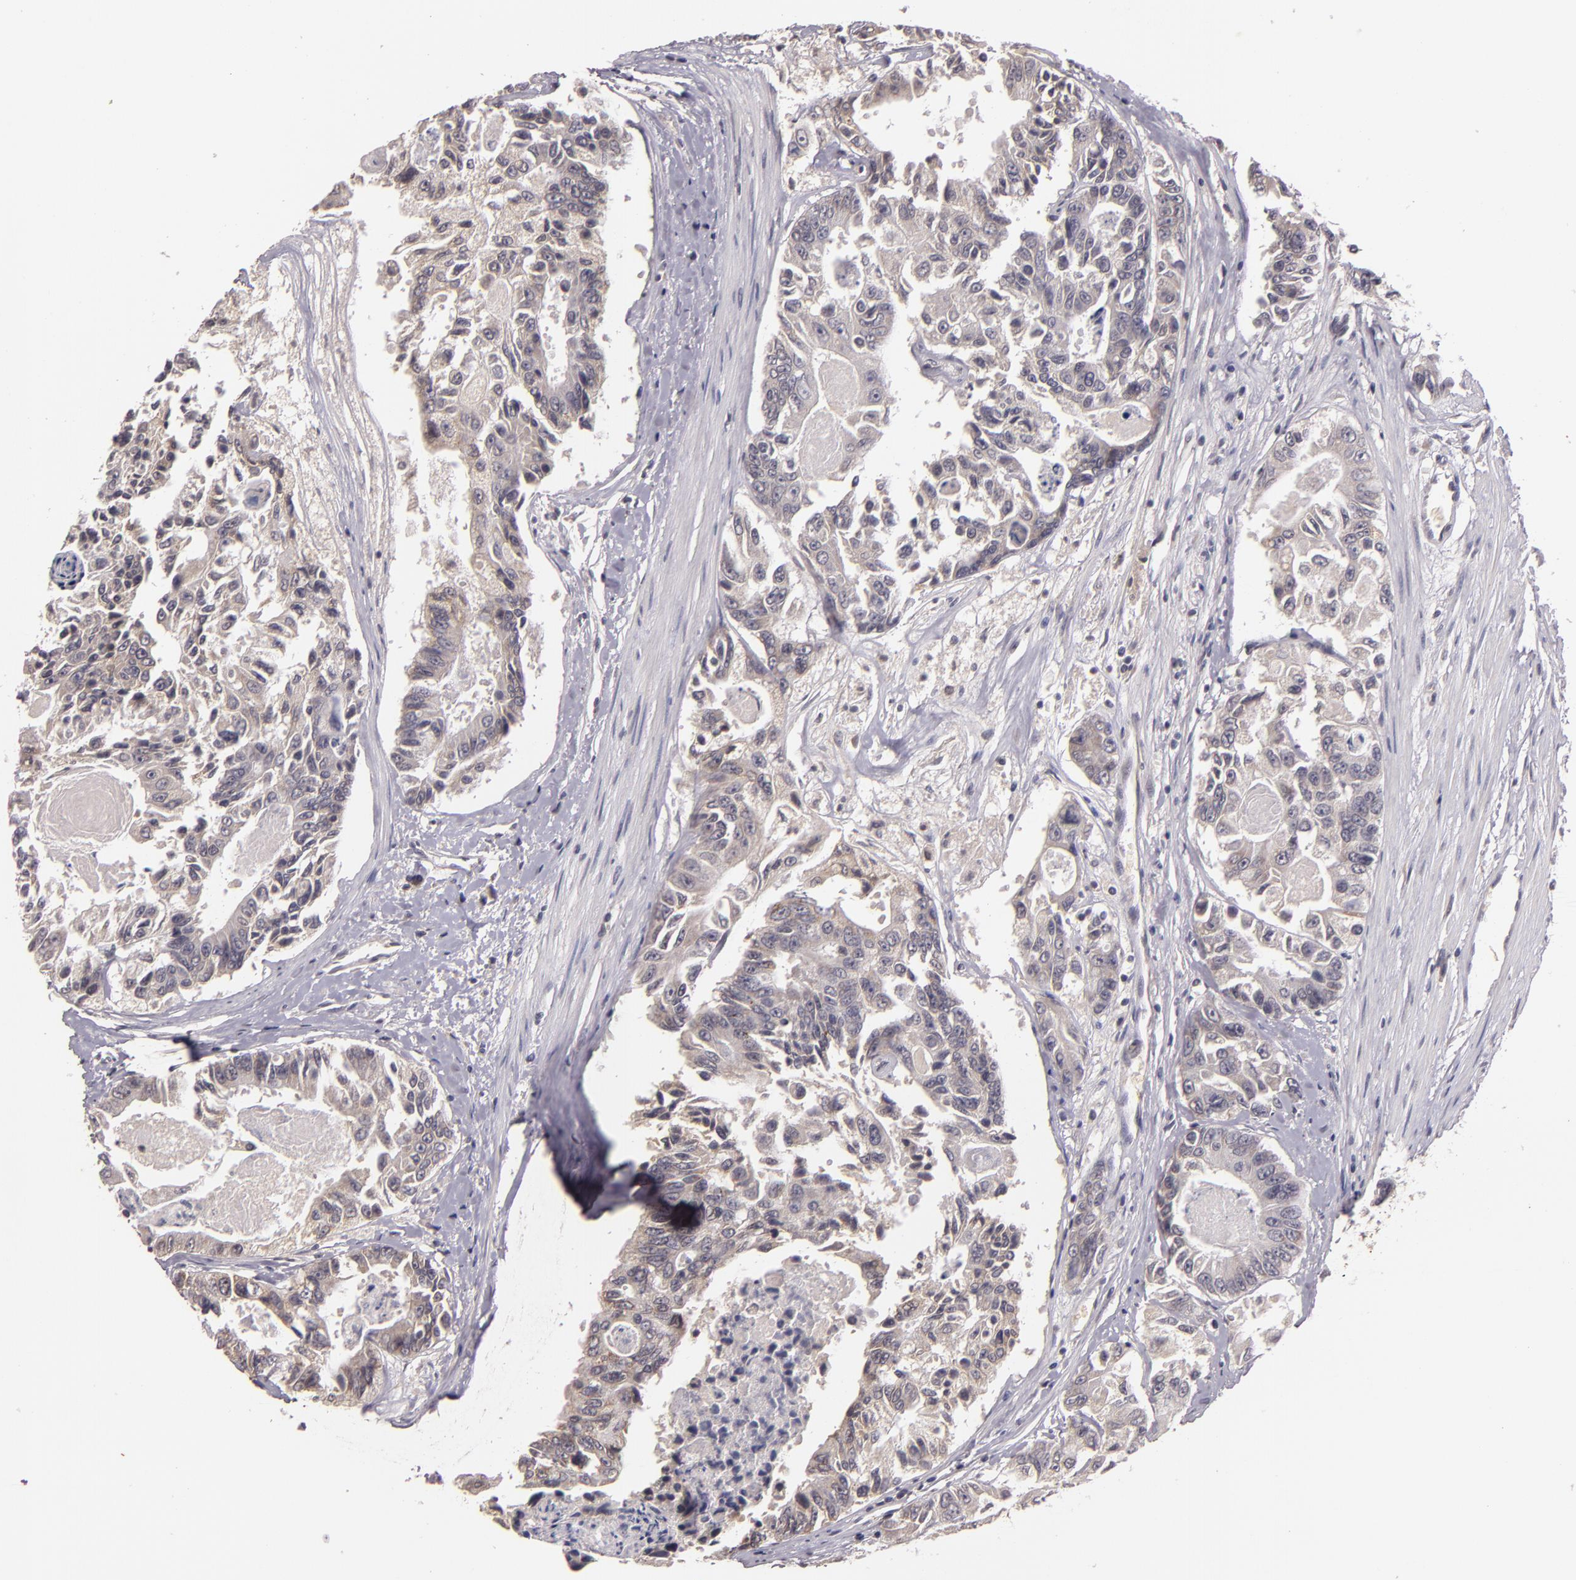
{"staining": {"intensity": "negative", "quantity": "none", "location": "none"}, "tissue": "colorectal cancer", "cell_type": "Tumor cells", "image_type": "cancer", "snomed": [{"axis": "morphology", "description": "Adenocarcinoma, NOS"}, {"axis": "topography", "description": "Colon"}], "caption": "Adenocarcinoma (colorectal) was stained to show a protein in brown. There is no significant staining in tumor cells.", "gene": "TFF1", "patient": {"sex": "female", "age": 86}}